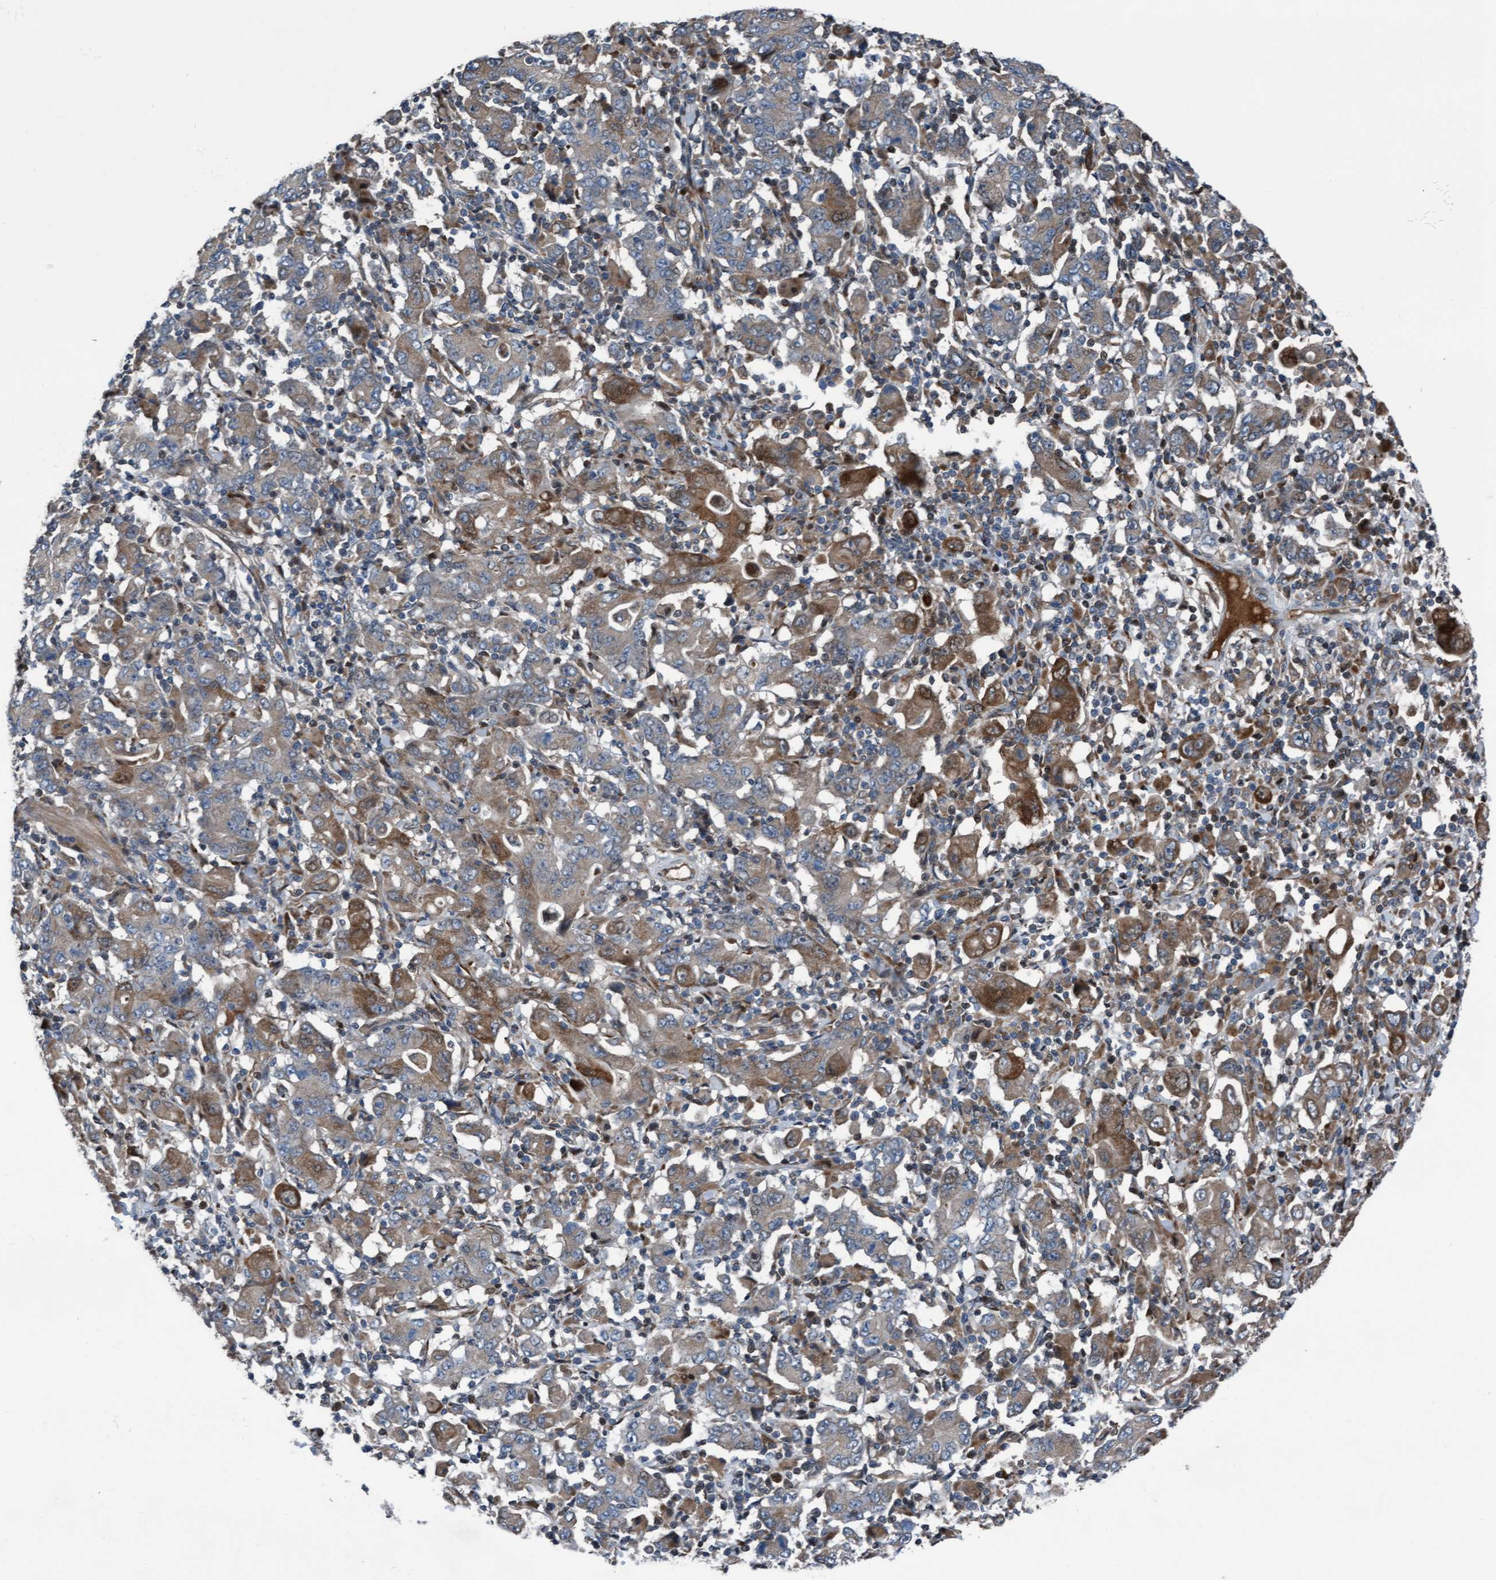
{"staining": {"intensity": "moderate", "quantity": ">75%", "location": "cytoplasmic/membranous"}, "tissue": "stomach cancer", "cell_type": "Tumor cells", "image_type": "cancer", "snomed": [{"axis": "morphology", "description": "Adenocarcinoma, NOS"}, {"axis": "topography", "description": "Stomach, upper"}], "caption": "Stomach cancer (adenocarcinoma) stained with DAB immunohistochemistry demonstrates medium levels of moderate cytoplasmic/membranous expression in approximately >75% of tumor cells. Nuclei are stained in blue.", "gene": "KLHL26", "patient": {"sex": "male", "age": 69}}